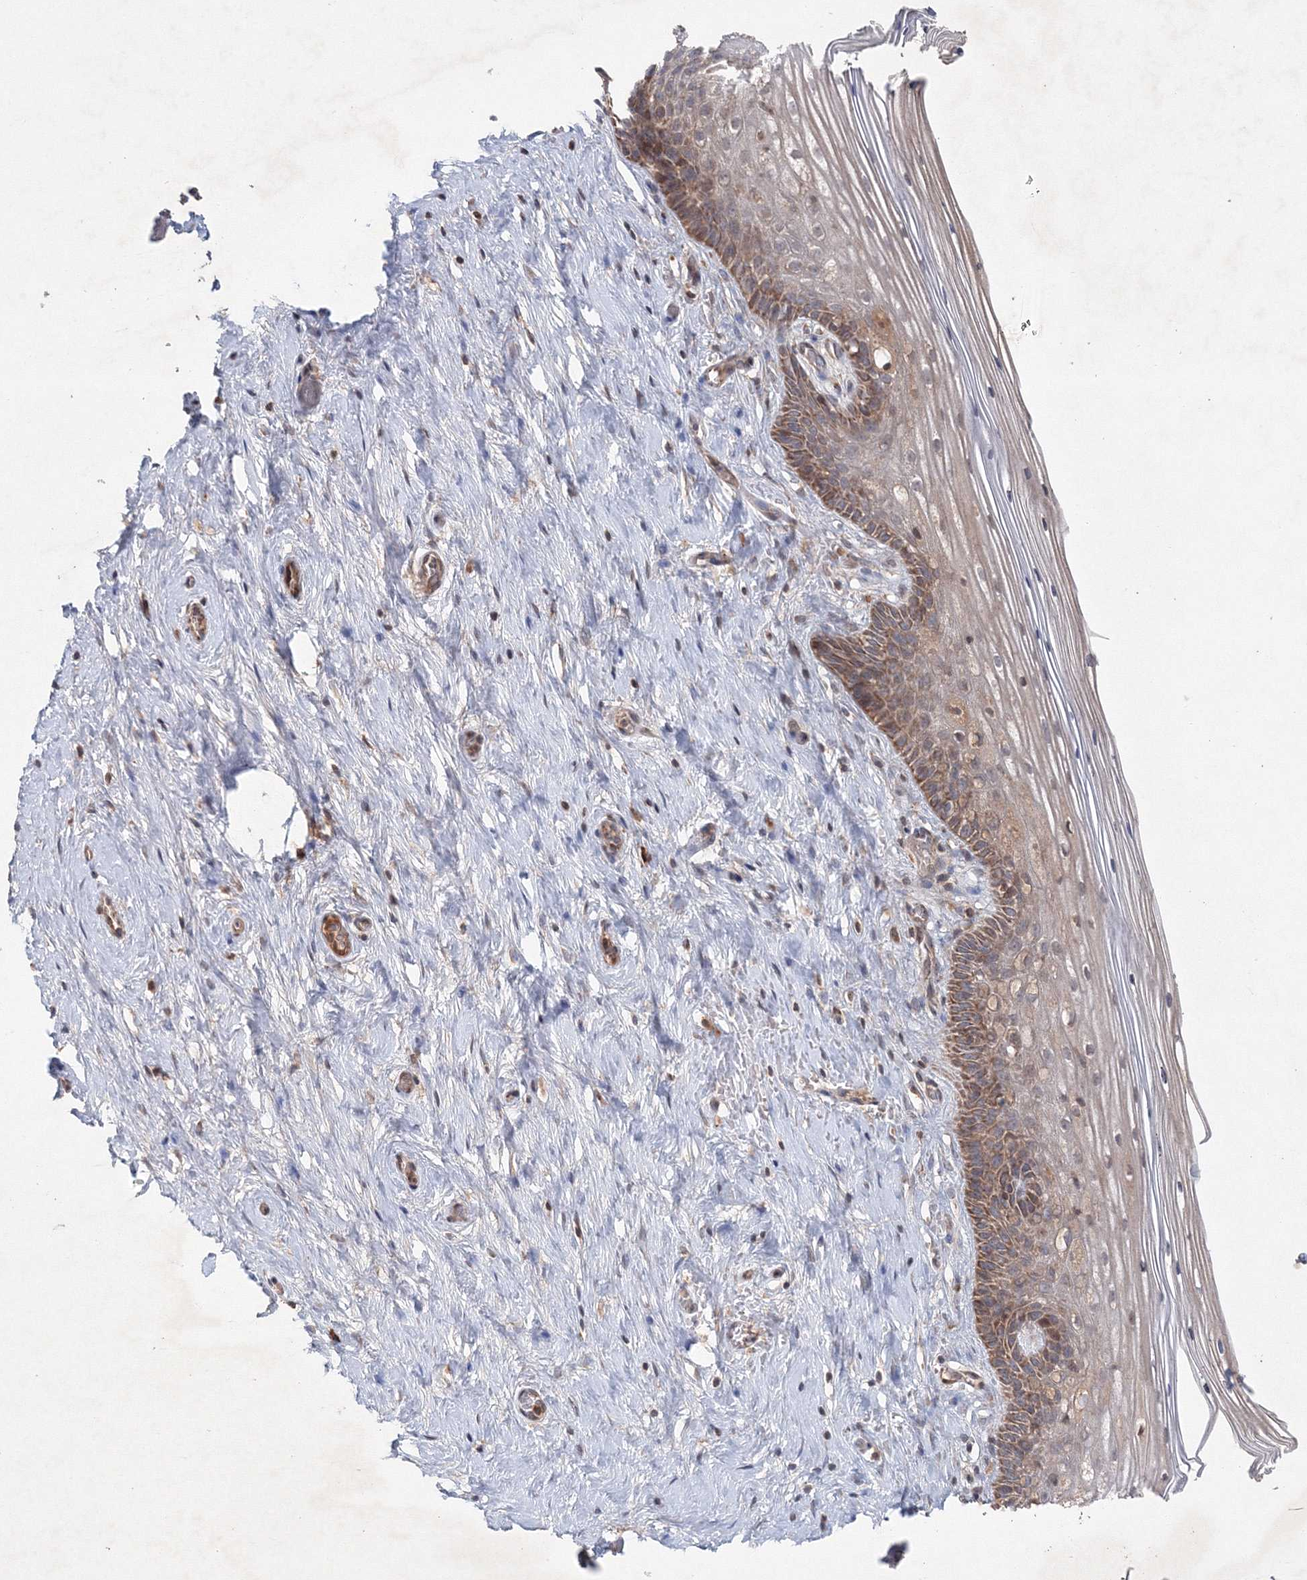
{"staining": {"intensity": "moderate", "quantity": "25%-75%", "location": "cytoplasmic/membranous"}, "tissue": "cervix", "cell_type": "Glandular cells", "image_type": "normal", "snomed": [{"axis": "morphology", "description": "Normal tissue, NOS"}, {"axis": "topography", "description": "Cervix"}], "caption": "An immunohistochemistry histopathology image of benign tissue is shown. Protein staining in brown shows moderate cytoplasmic/membranous positivity in cervix within glandular cells.", "gene": "NOA1", "patient": {"sex": "female", "age": 33}}